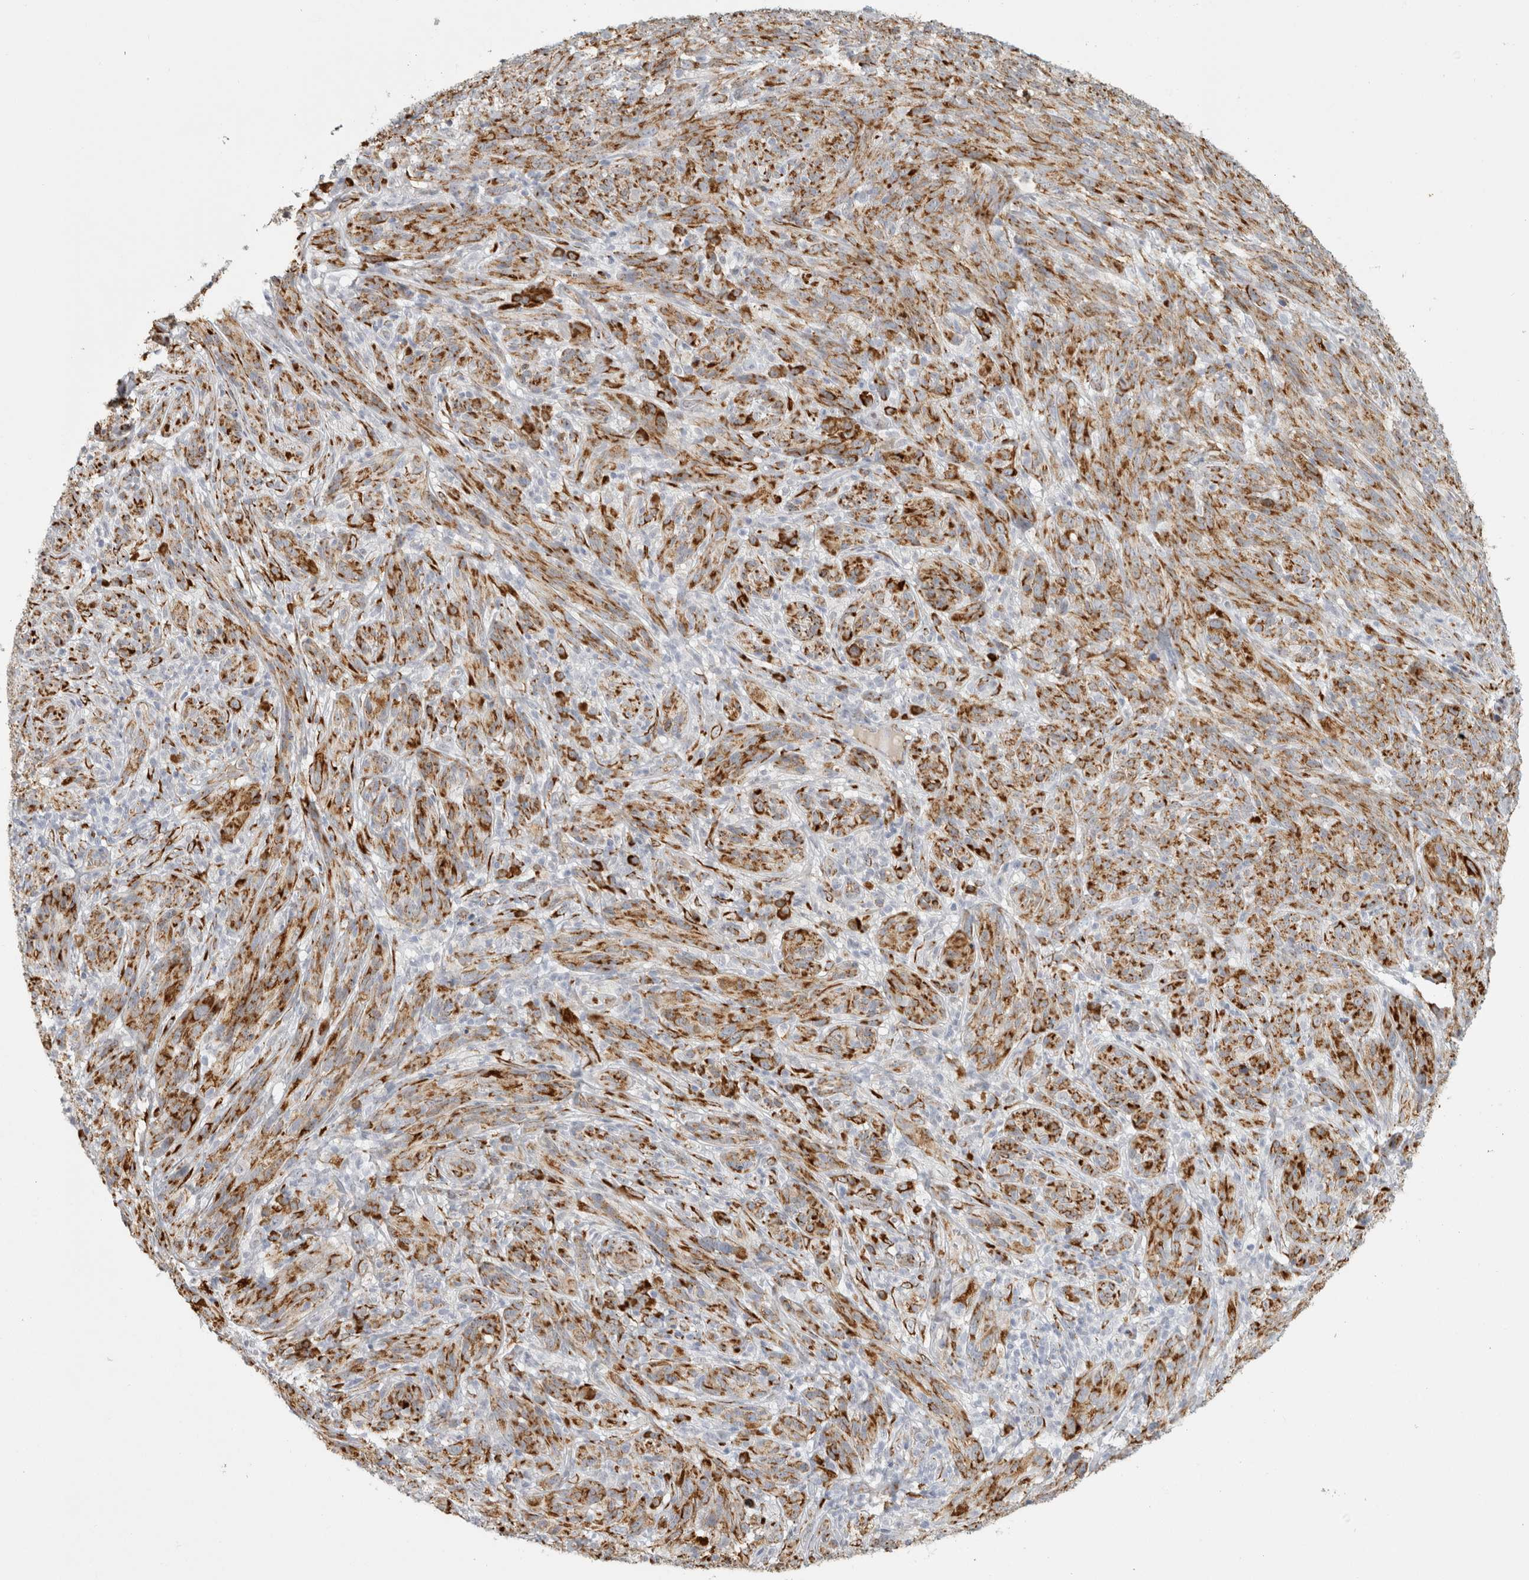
{"staining": {"intensity": "strong", "quantity": ">75%", "location": "cytoplasmic/membranous"}, "tissue": "melanoma", "cell_type": "Tumor cells", "image_type": "cancer", "snomed": [{"axis": "morphology", "description": "Malignant melanoma, NOS"}, {"axis": "topography", "description": "Skin of head"}], "caption": "Immunohistochemistry (IHC) image of malignant melanoma stained for a protein (brown), which exhibits high levels of strong cytoplasmic/membranous positivity in about >75% of tumor cells.", "gene": "OSTN", "patient": {"sex": "male", "age": 96}}